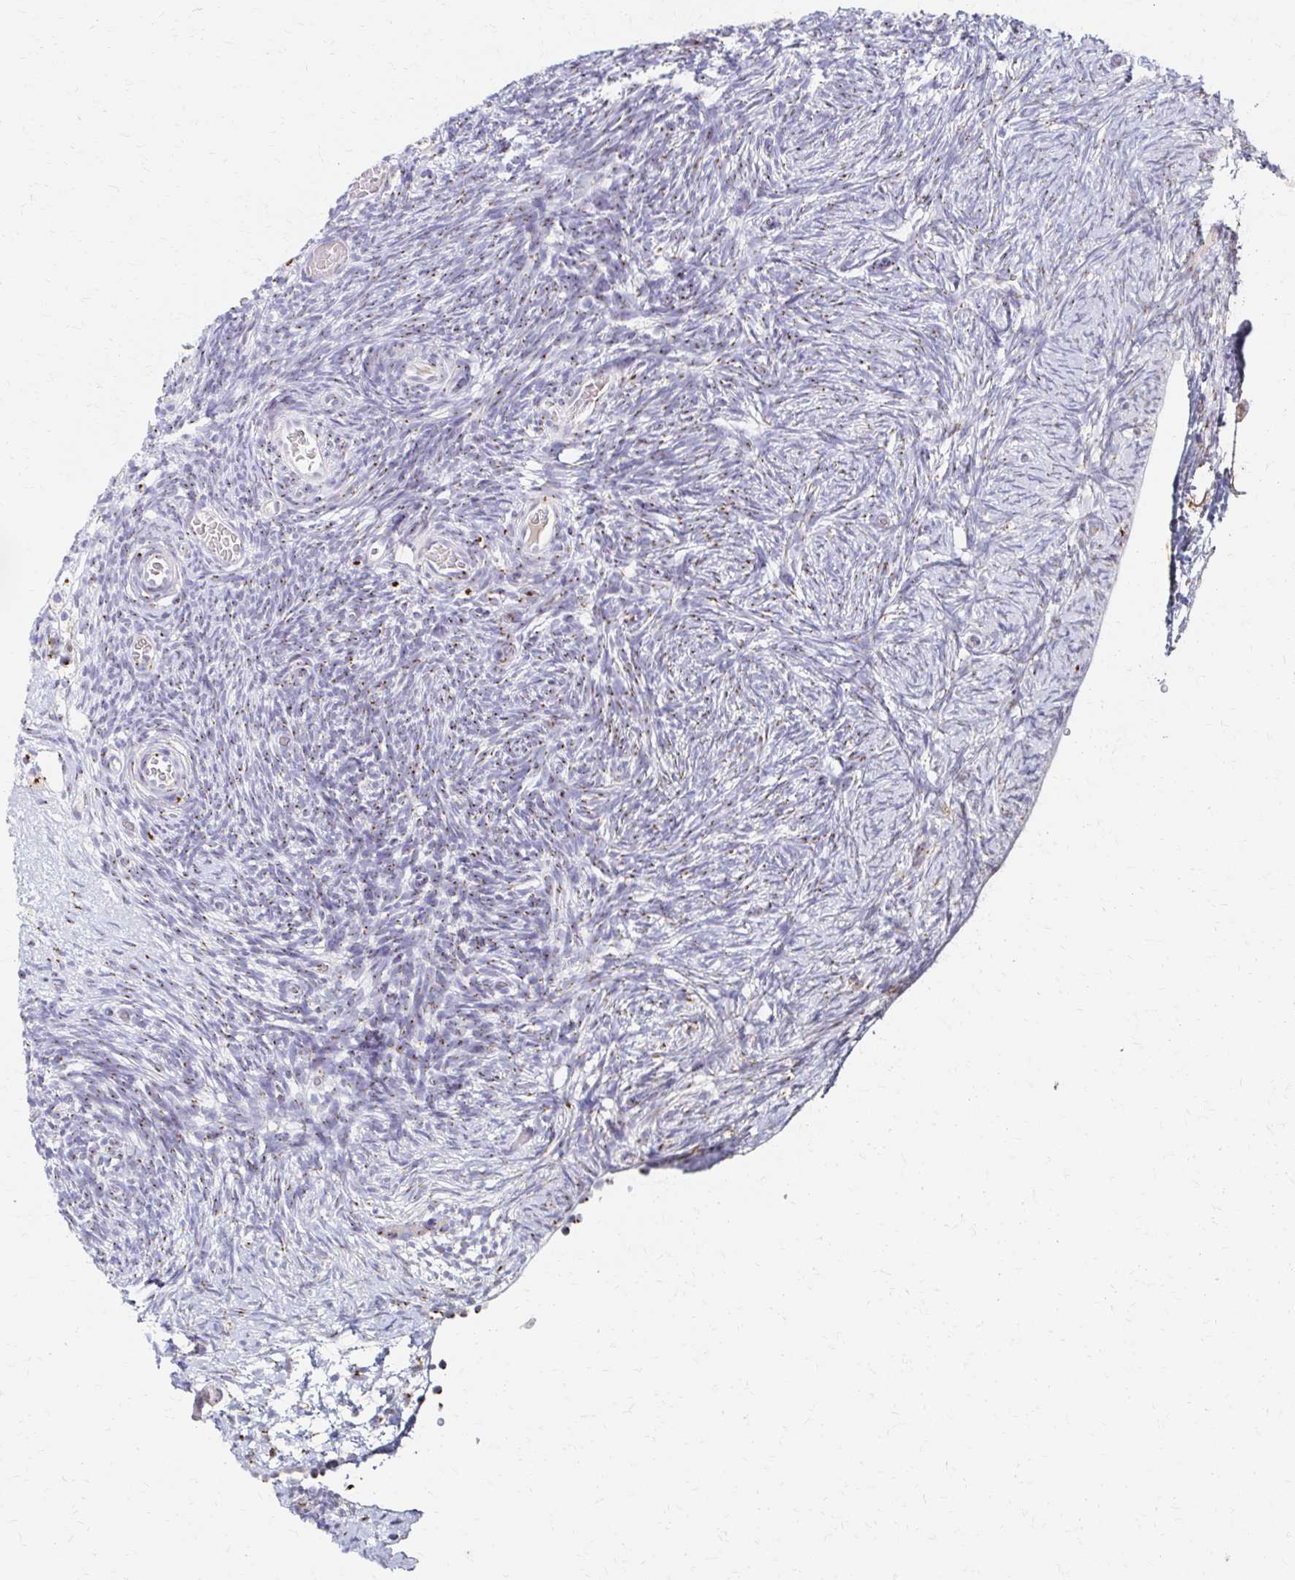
{"staining": {"intensity": "weak", "quantity": "25%-75%", "location": "cytoplasmic/membranous"}, "tissue": "ovary", "cell_type": "Follicle cells", "image_type": "normal", "snomed": [{"axis": "morphology", "description": "Normal tissue, NOS"}, {"axis": "topography", "description": "Ovary"}], "caption": "Immunohistochemical staining of normal human ovary displays weak cytoplasmic/membranous protein positivity in approximately 25%-75% of follicle cells.", "gene": "ENSG00000254692", "patient": {"sex": "female", "age": 39}}